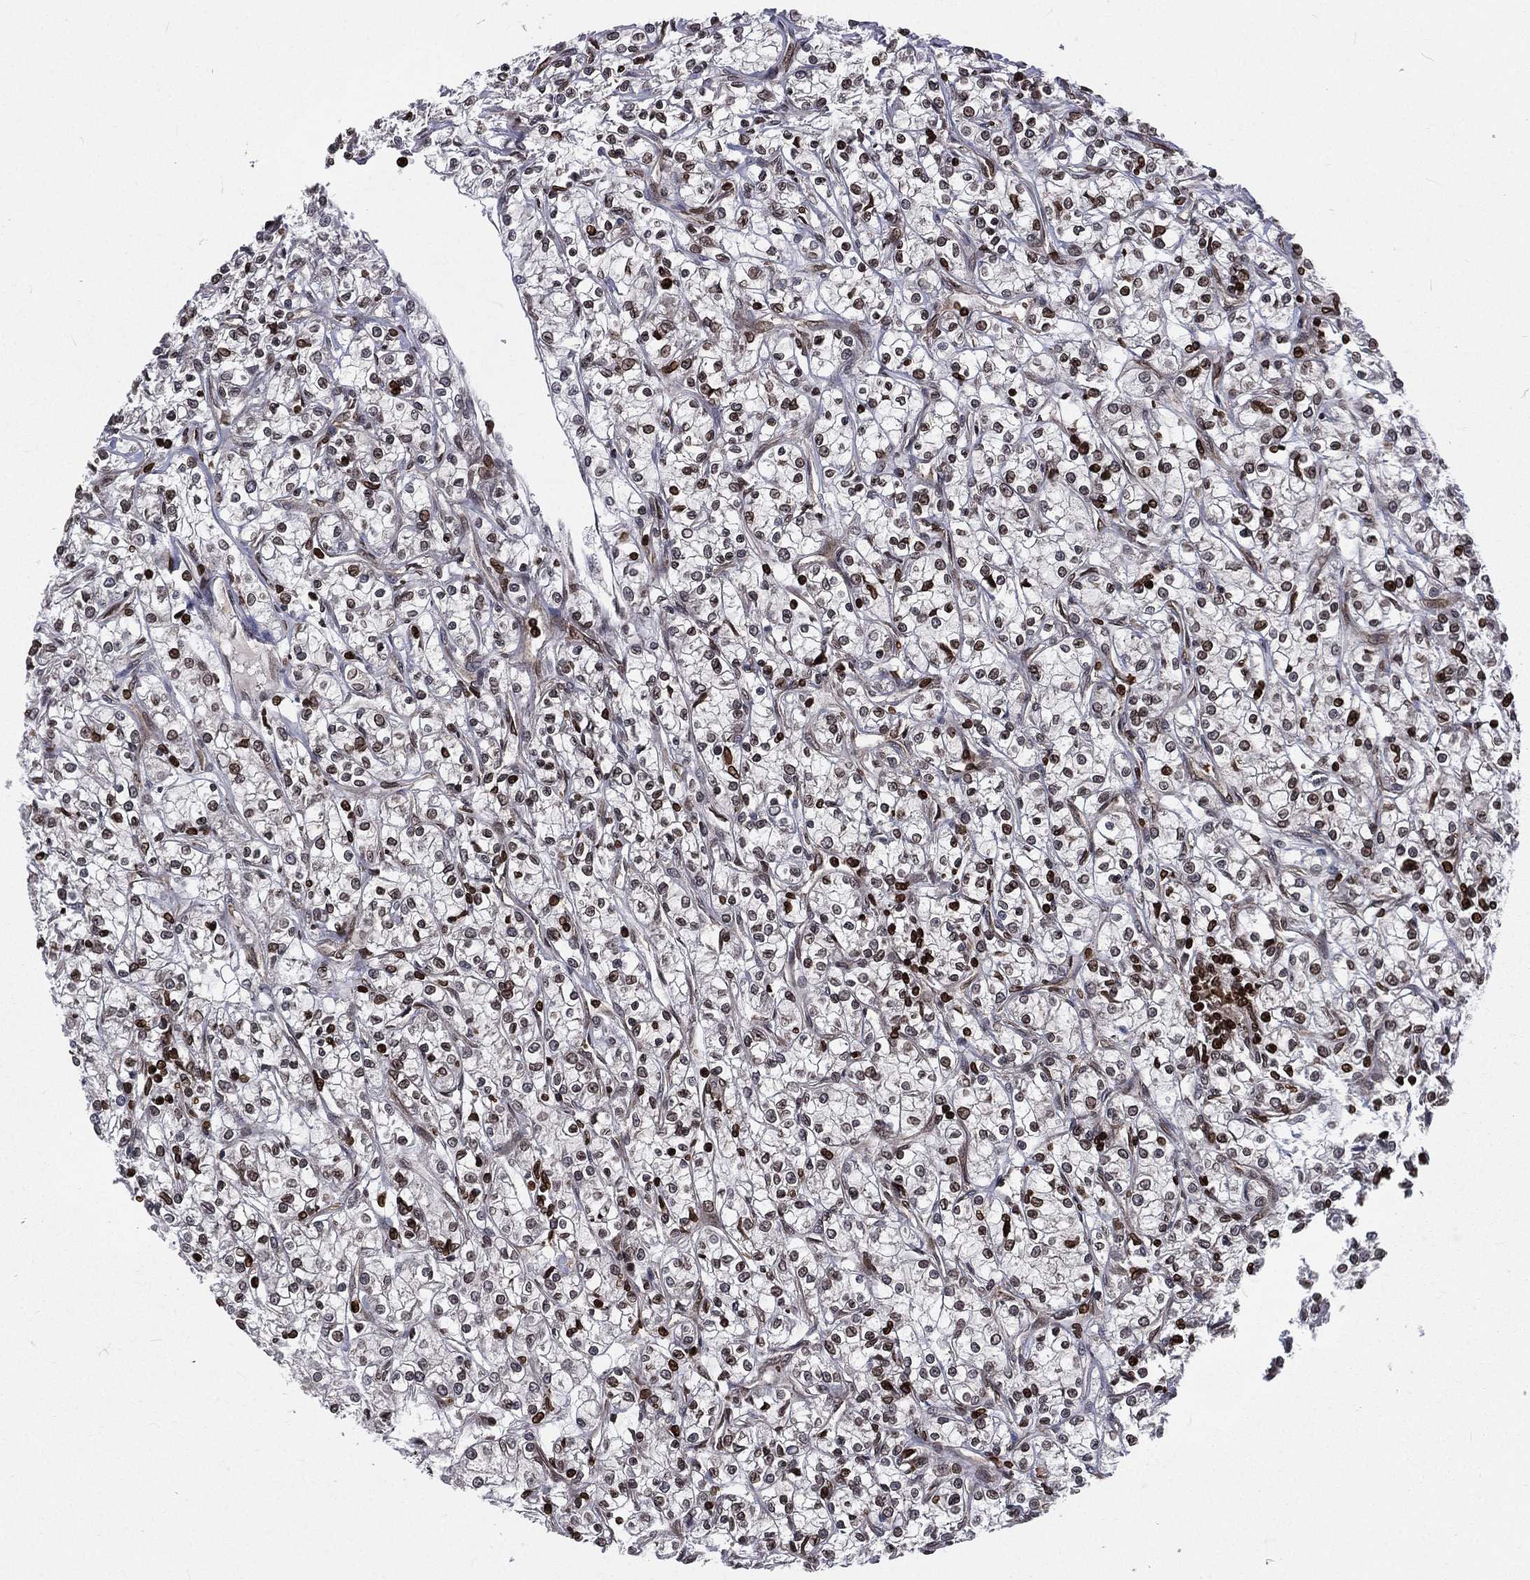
{"staining": {"intensity": "negative", "quantity": "none", "location": "none"}, "tissue": "renal cancer", "cell_type": "Tumor cells", "image_type": "cancer", "snomed": [{"axis": "morphology", "description": "Adenocarcinoma, NOS"}, {"axis": "topography", "description": "Kidney"}], "caption": "Immunohistochemical staining of adenocarcinoma (renal) displays no significant staining in tumor cells. (Brightfield microscopy of DAB immunohistochemistry at high magnification).", "gene": "LBR", "patient": {"sex": "female", "age": 59}}